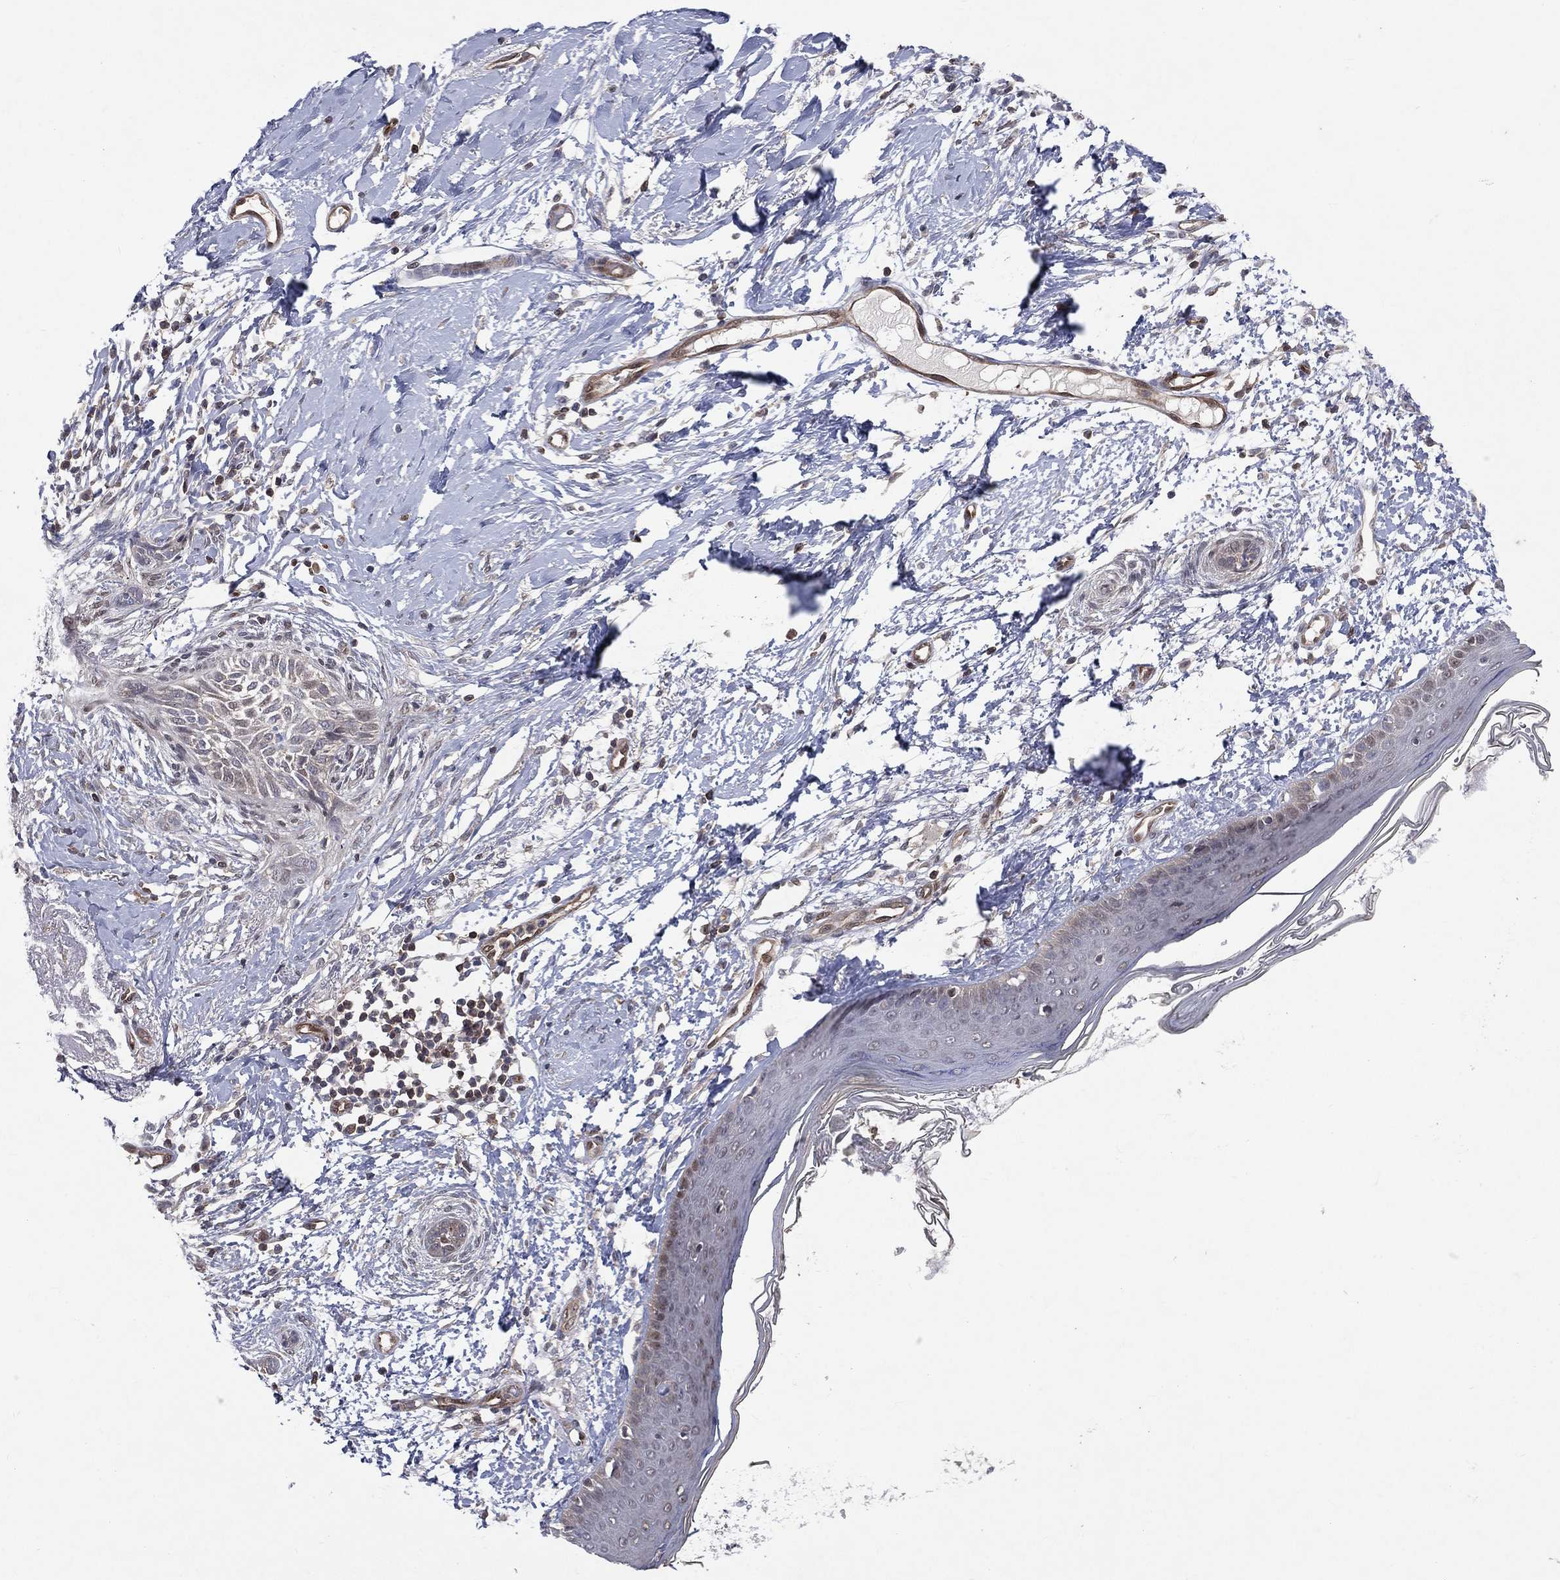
{"staining": {"intensity": "negative", "quantity": "none", "location": "none"}, "tissue": "skin cancer", "cell_type": "Tumor cells", "image_type": "cancer", "snomed": [{"axis": "morphology", "description": "Normal tissue, NOS"}, {"axis": "morphology", "description": "Basal cell carcinoma"}, {"axis": "topography", "description": "Skin"}], "caption": "An image of human skin cancer (basal cell carcinoma) is negative for staining in tumor cells.", "gene": "GMPR2", "patient": {"sex": "male", "age": 84}}